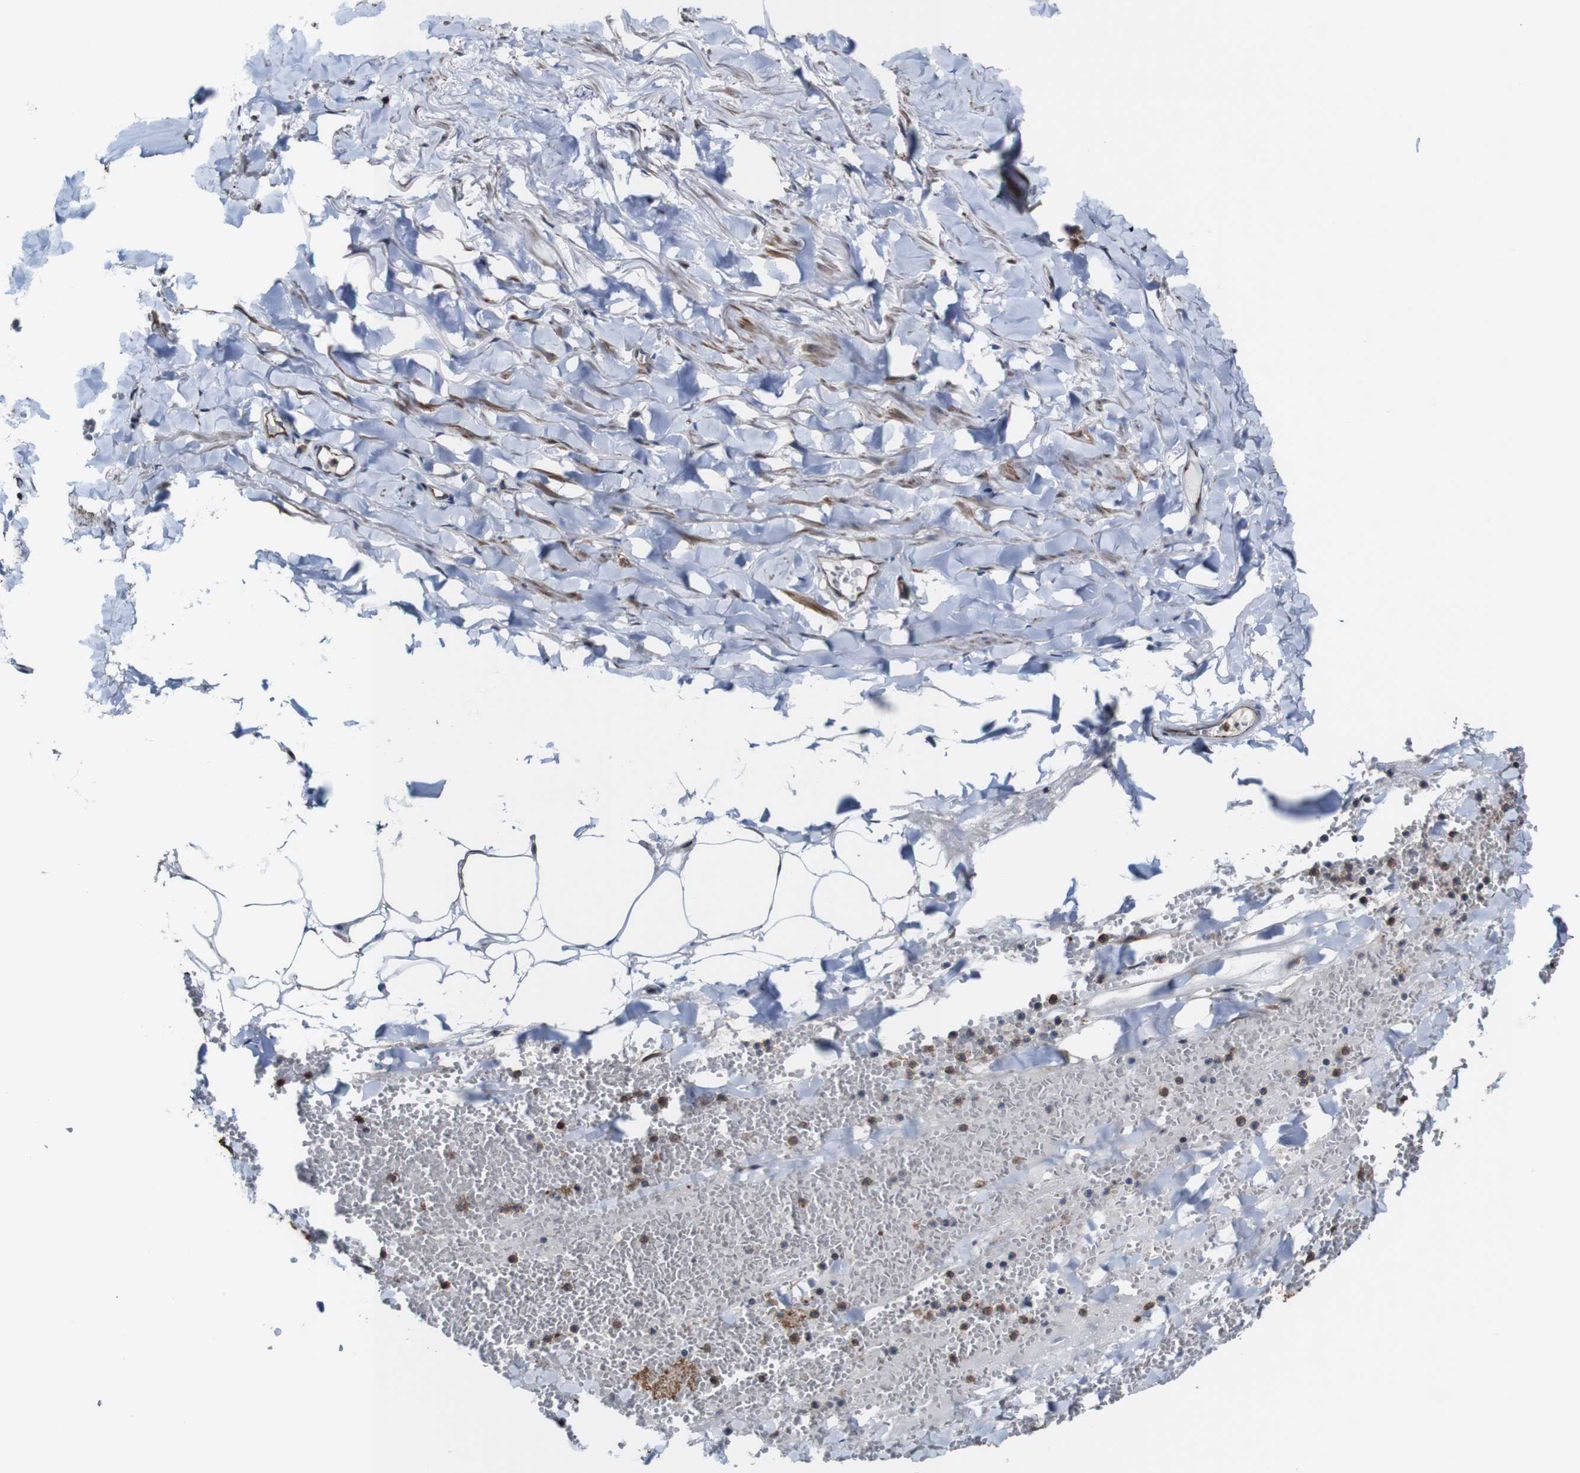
{"staining": {"intensity": "moderate", "quantity": ">75%", "location": "cytoplasmic/membranous"}, "tissue": "adipose tissue", "cell_type": "Adipocytes", "image_type": "normal", "snomed": [{"axis": "morphology", "description": "Normal tissue, NOS"}, {"axis": "topography", "description": "Adipose tissue"}, {"axis": "topography", "description": "Peripheral nerve tissue"}], "caption": "Brown immunohistochemical staining in unremarkable human adipose tissue demonstrates moderate cytoplasmic/membranous positivity in about >75% of adipocytes.", "gene": "TNIK", "patient": {"sex": "male", "age": 52}}